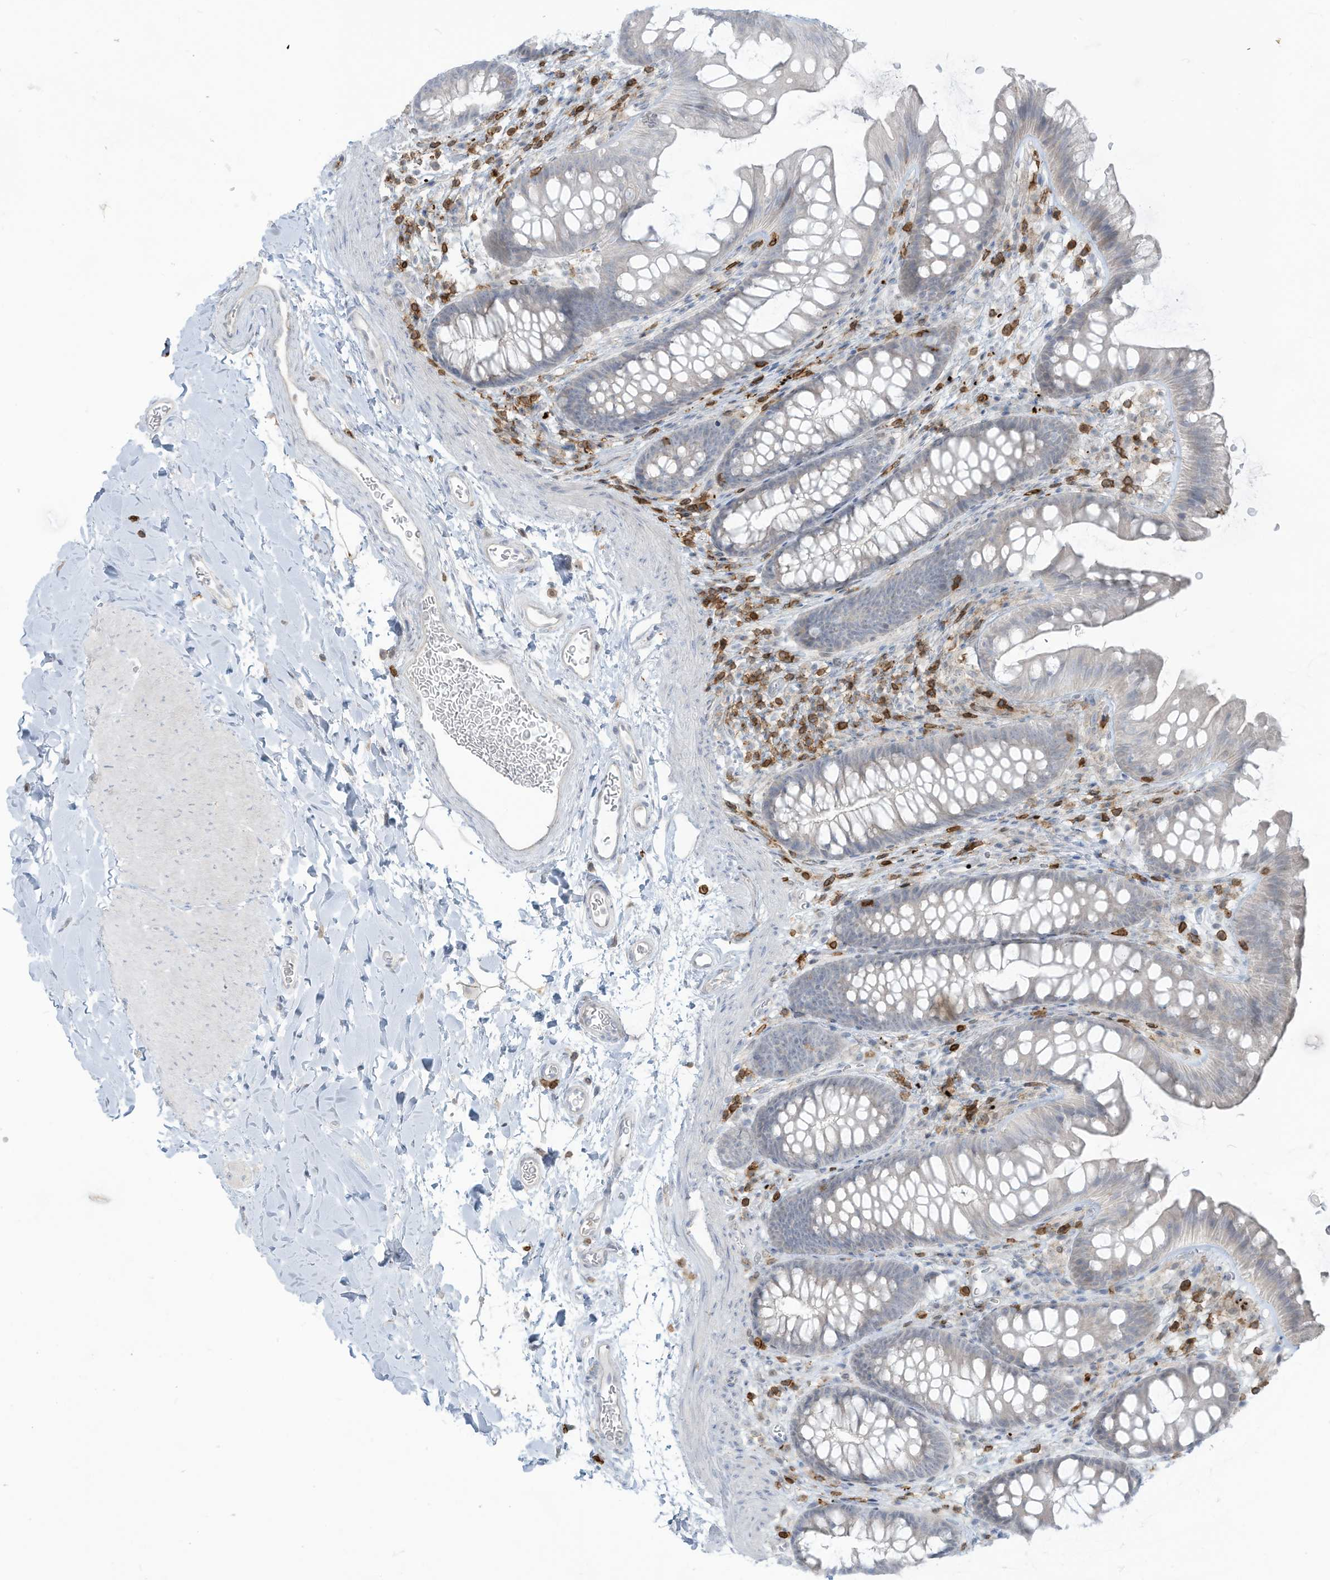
{"staining": {"intensity": "negative", "quantity": "none", "location": "none"}, "tissue": "colon", "cell_type": "Endothelial cells", "image_type": "normal", "snomed": [{"axis": "morphology", "description": "Normal tissue, NOS"}, {"axis": "topography", "description": "Colon"}], "caption": "Histopathology image shows no significant protein staining in endothelial cells of unremarkable colon.", "gene": "NOTO", "patient": {"sex": "female", "age": 62}}